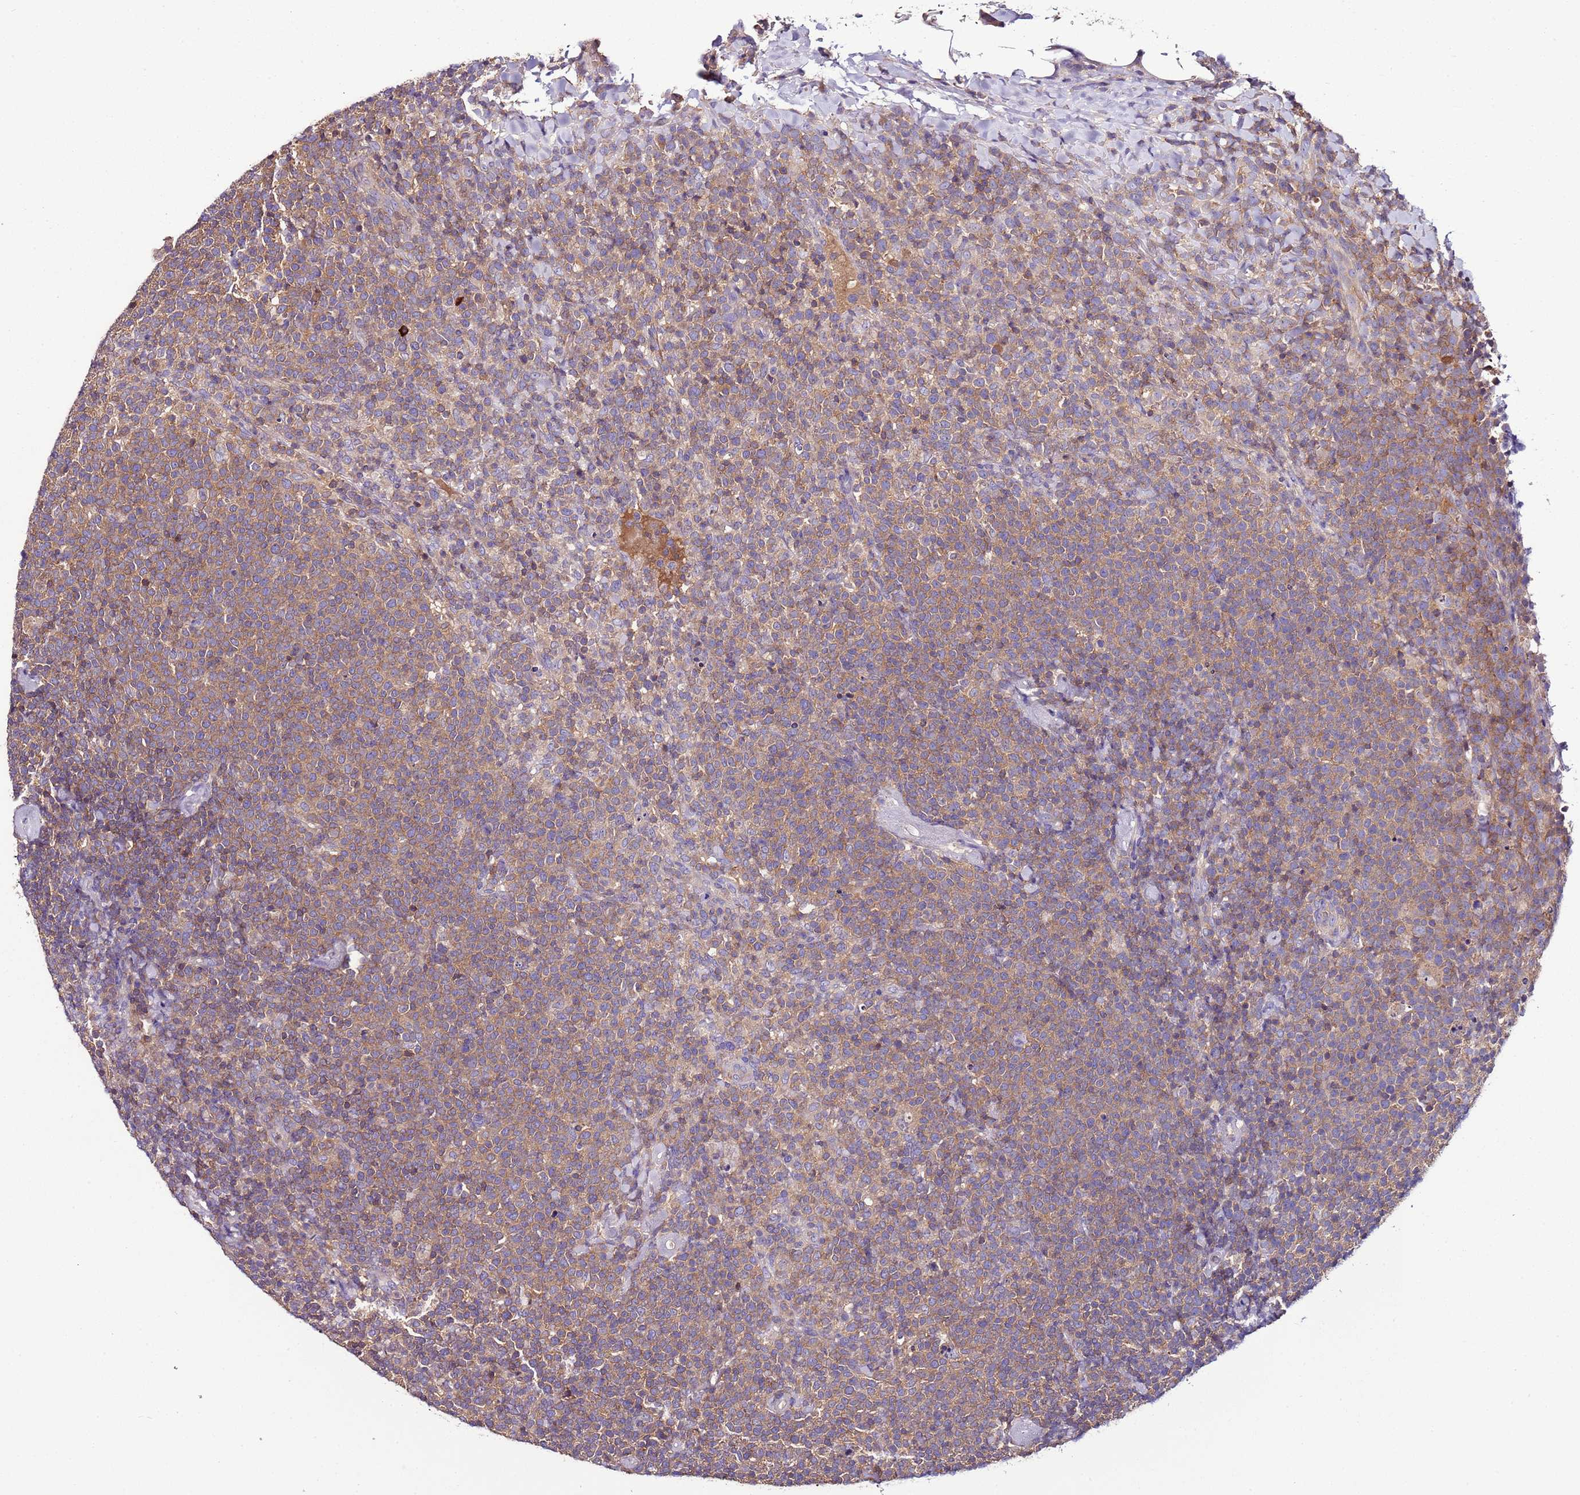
{"staining": {"intensity": "weak", "quantity": "25%-75%", "location": "cytoplasmic/membranous"}, "tissue": "lymphoma", "cell_type": "Tumor cells", "image_type": "cancer", "snomed": [{"axis": "morphology", "description": "Malignant lymphoma, non-Hodgkin's type, High grade"}, {"axis": "topography", "description": "Lymph node"}], "caption": "The photomicrograph displays a brown stain indicating the presence of a protein in the cytoplasmic/membranous of tumor cells in high-grade malignant lymphoma, non-Hodgkin's type.", "gene": "IGIP", "patient": {"sex": "male", "age": 61}}